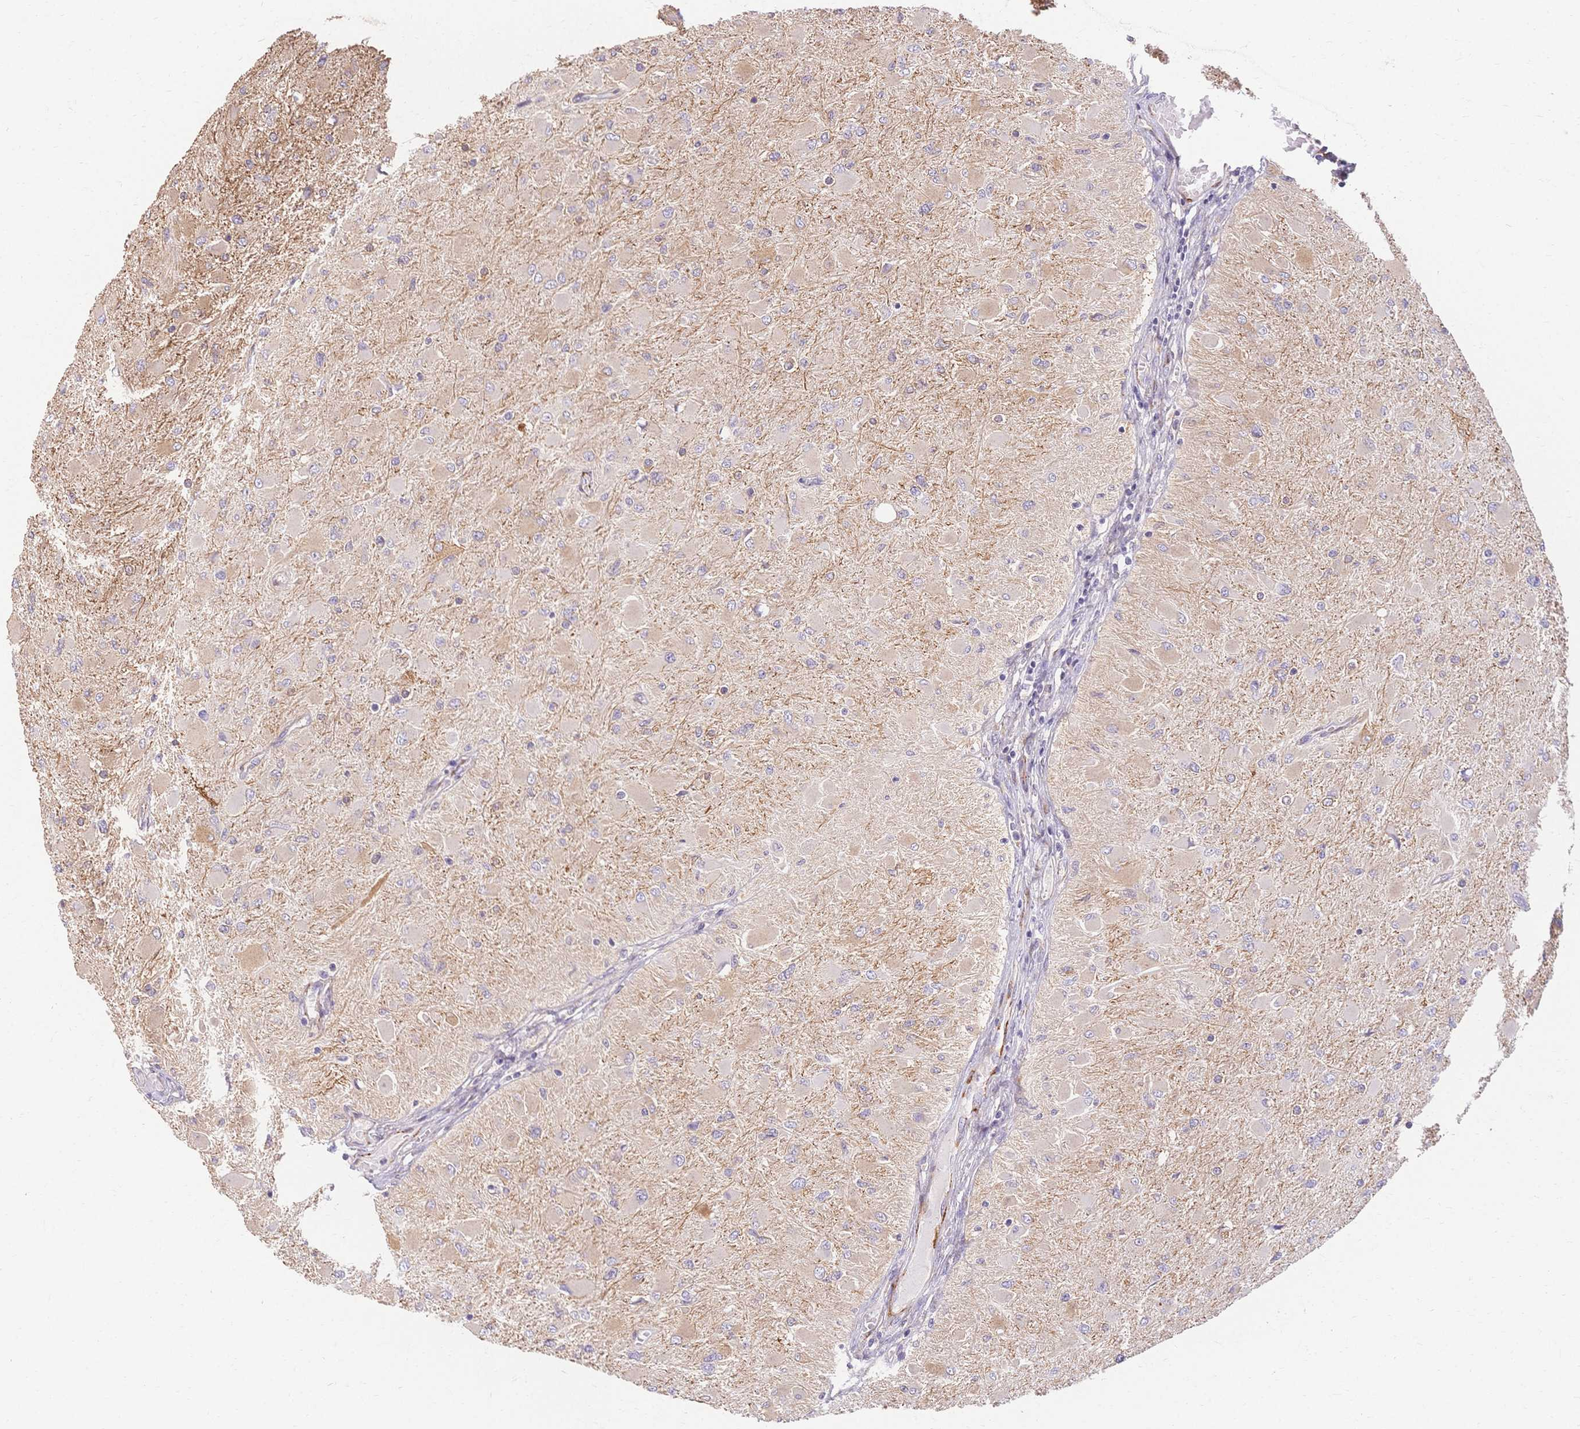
{"staining": {"intensity": "negative", "quantity": "none", "location": "none"}, "tissue": "glioma", "cell_type": "Tumor cells", "image_type": "cancer", "snomed": [{"axis": "morphology", "description": "Glioma, malignant, High grade"}, {"axis": "topography", "description": "Cerebral cortex"}], "caption": "This is an immunohistochemistry (IHC) histopathology image of glioma. There is no expression in tumor cells.", "gene": "HS3ST5", "patient": {"sex": "female", "age": 36}}